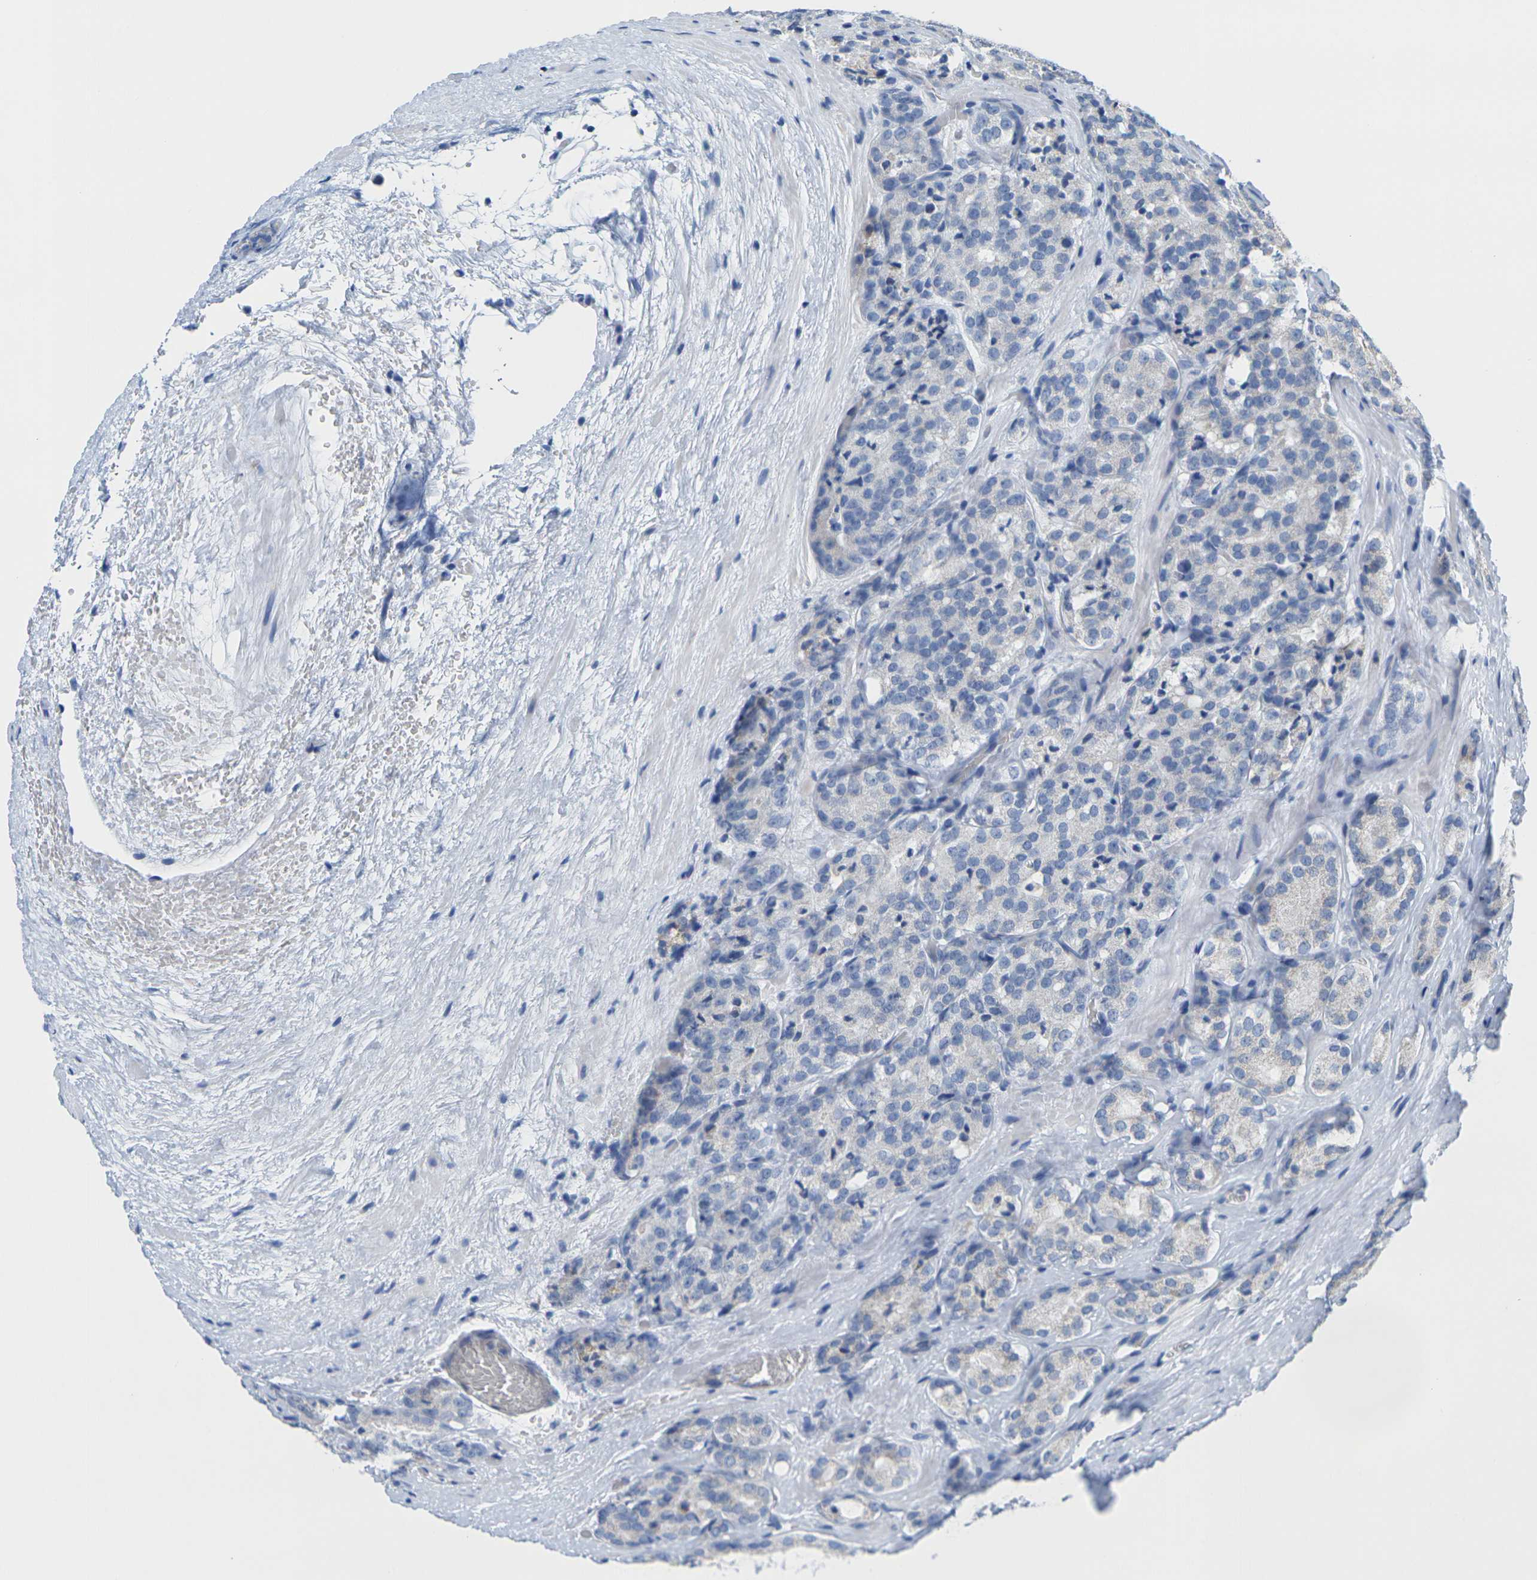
{"staining": {"intensity": "negative", "quantity": "none", "location": "none"}, "tissue": "prostate cancer", "cell_type": "Tumor cells", "image_type": "cancer", "snomed": [{"axis": "morphology", "description": "Adenocarcinoma, High grade"}, {"axis": "topography", "description": "Prostate"}], "caption": "This is an immunohistochemistry micrograph of prostate cancer (adenocarcinoma (high-grade)). There is no positivity in tumor cells.", "gene": "TMEM204", "patient": {"sex": "male", "age": 64}}